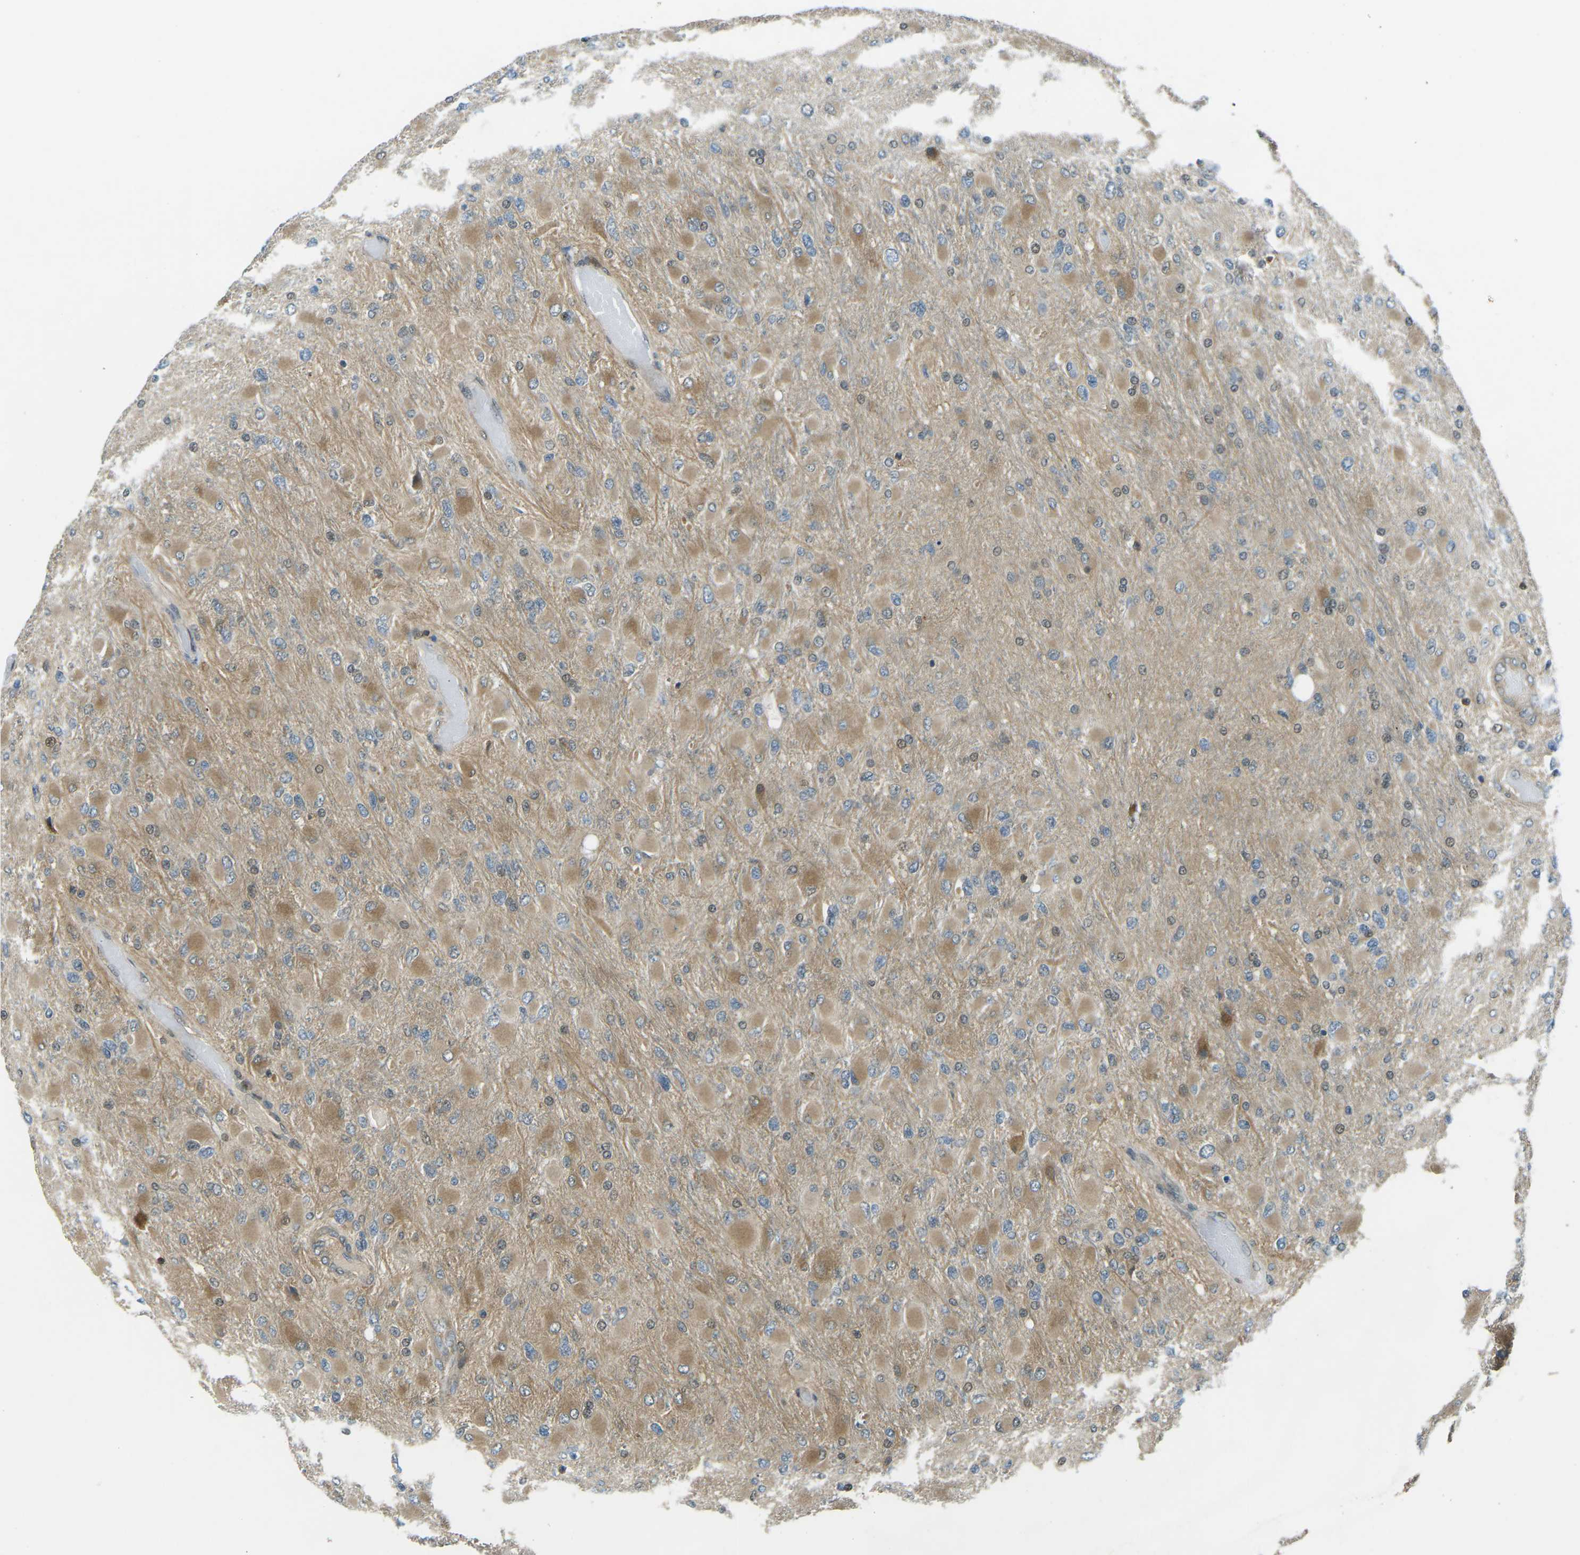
{"staining": {"intensity": "moderate", "quantity": ">75%", "location": "cytoplasmic/membranous,nuclear"}, "tissue": "glioma", "cell_type": "Tumor cells", "image_type": "cancer", "snomed": [{"axis": "morphology", "description": "Glioma, malignant, High grade"}, {"axis": "topography", "description": "Cerebral cortex"}], "caption": "Immunohistochemistry (IHC) histopathology image of human glioma stained for a protein (brown), which reveals medium levels of moderate cytoplasmic/membranous and nuclear positivity in approximately >75% of tumor cells.", "gene": "PIEZO2", "patient": {"sex": "female", "age": 36}}